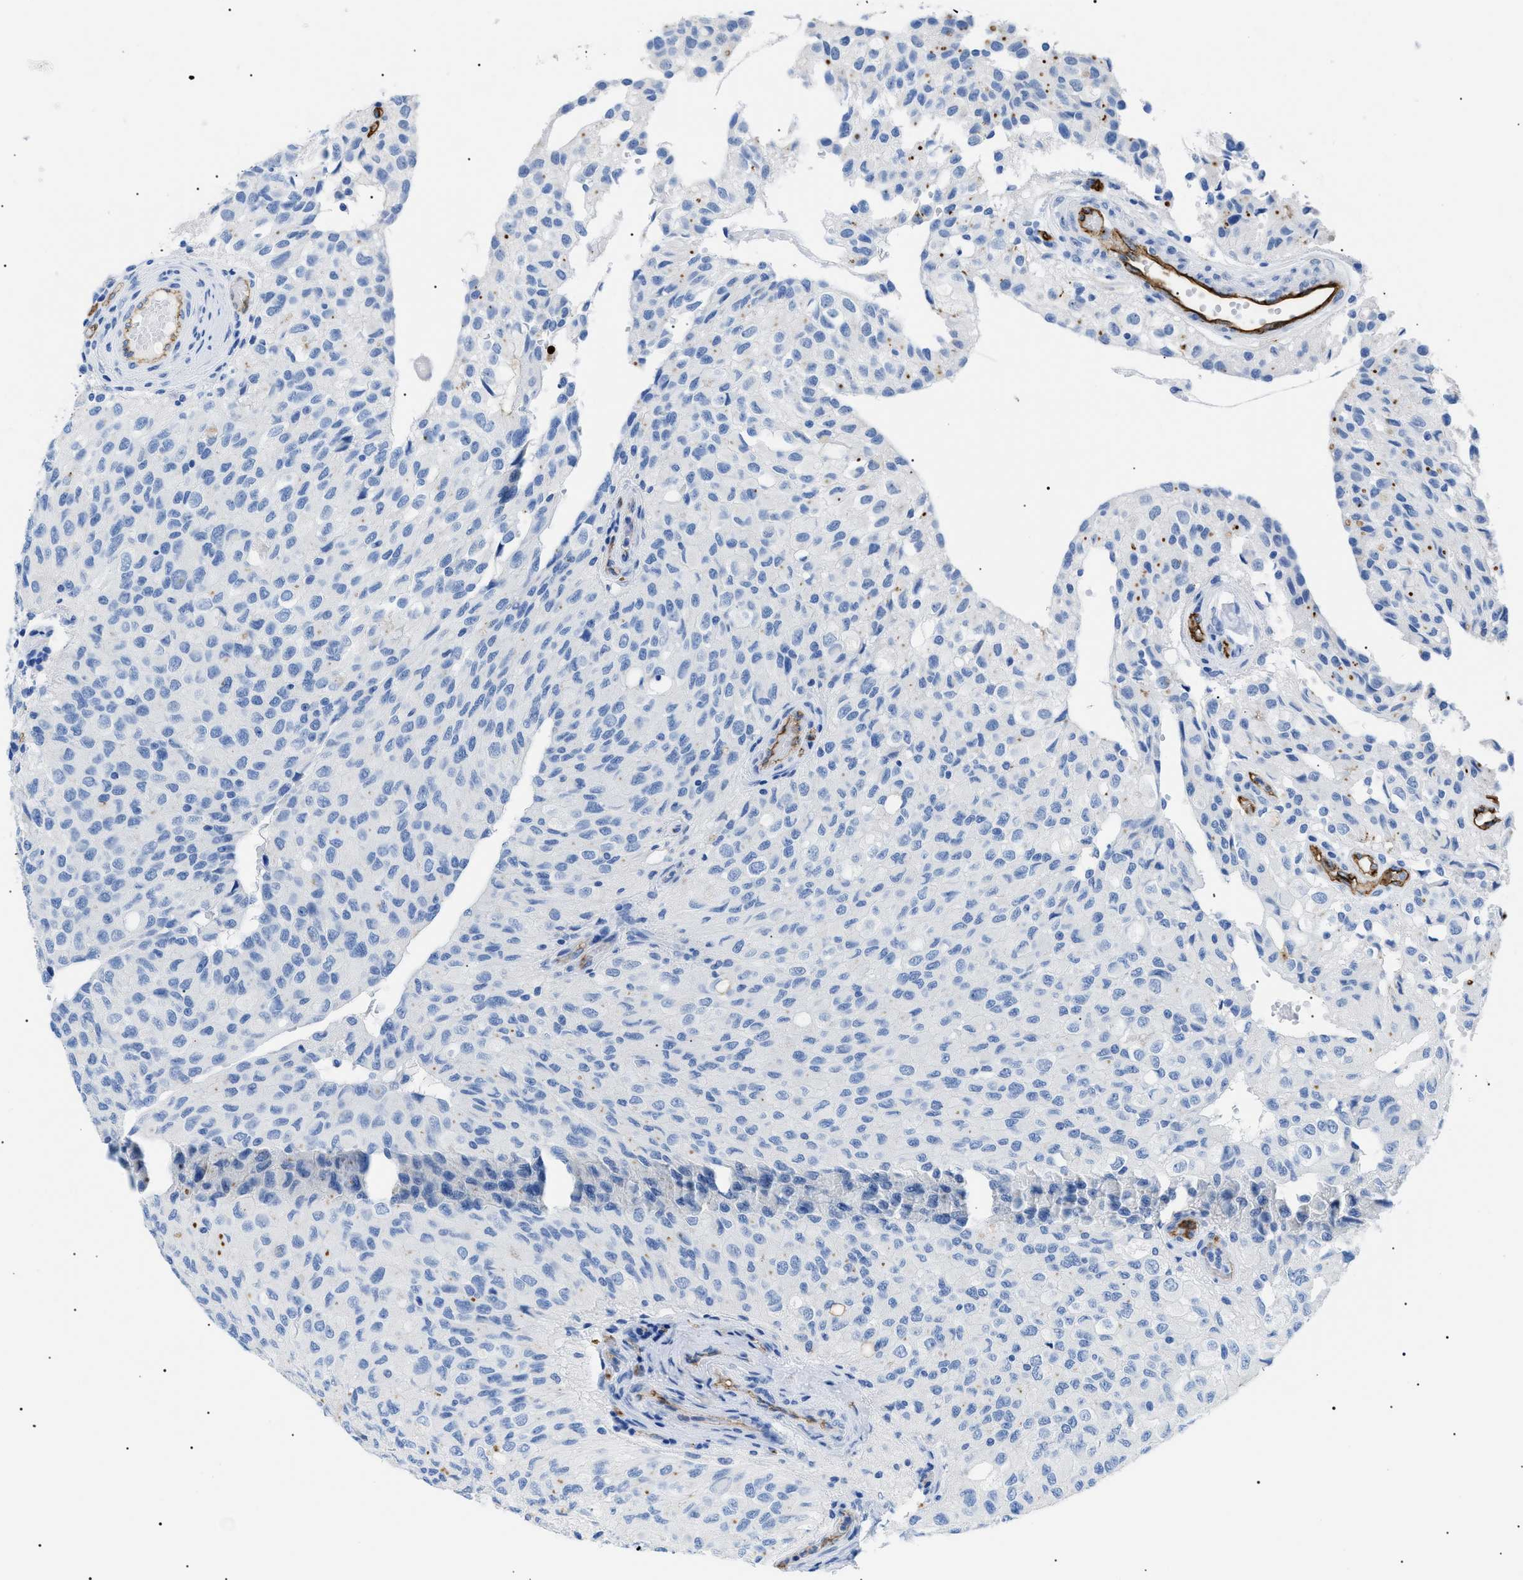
{"staining": {"intensity": "negative", "quantity": "none", "location": "none"}, "tissue": "glioma", "cell_type": "Tumor cells", "image_type": "cancer", "snomed": [{"axis": "morphology", "description": "Glioma, malignant, High grade"}, {"axis": "topography", "description": "Brain"}], "caption": "An IHC histopathology image of high-grade glioma (malignant) is shown. There is no staining in tumor cells of high-grade glioma (malignant). Brightfield microscopy of immunohistochemistry (IHC) stained with DAB (brown) and hematoxylin (blue), captured at high magnification.", "gene": "PODXL", "patient": {"sex": "male", "age": 32}}